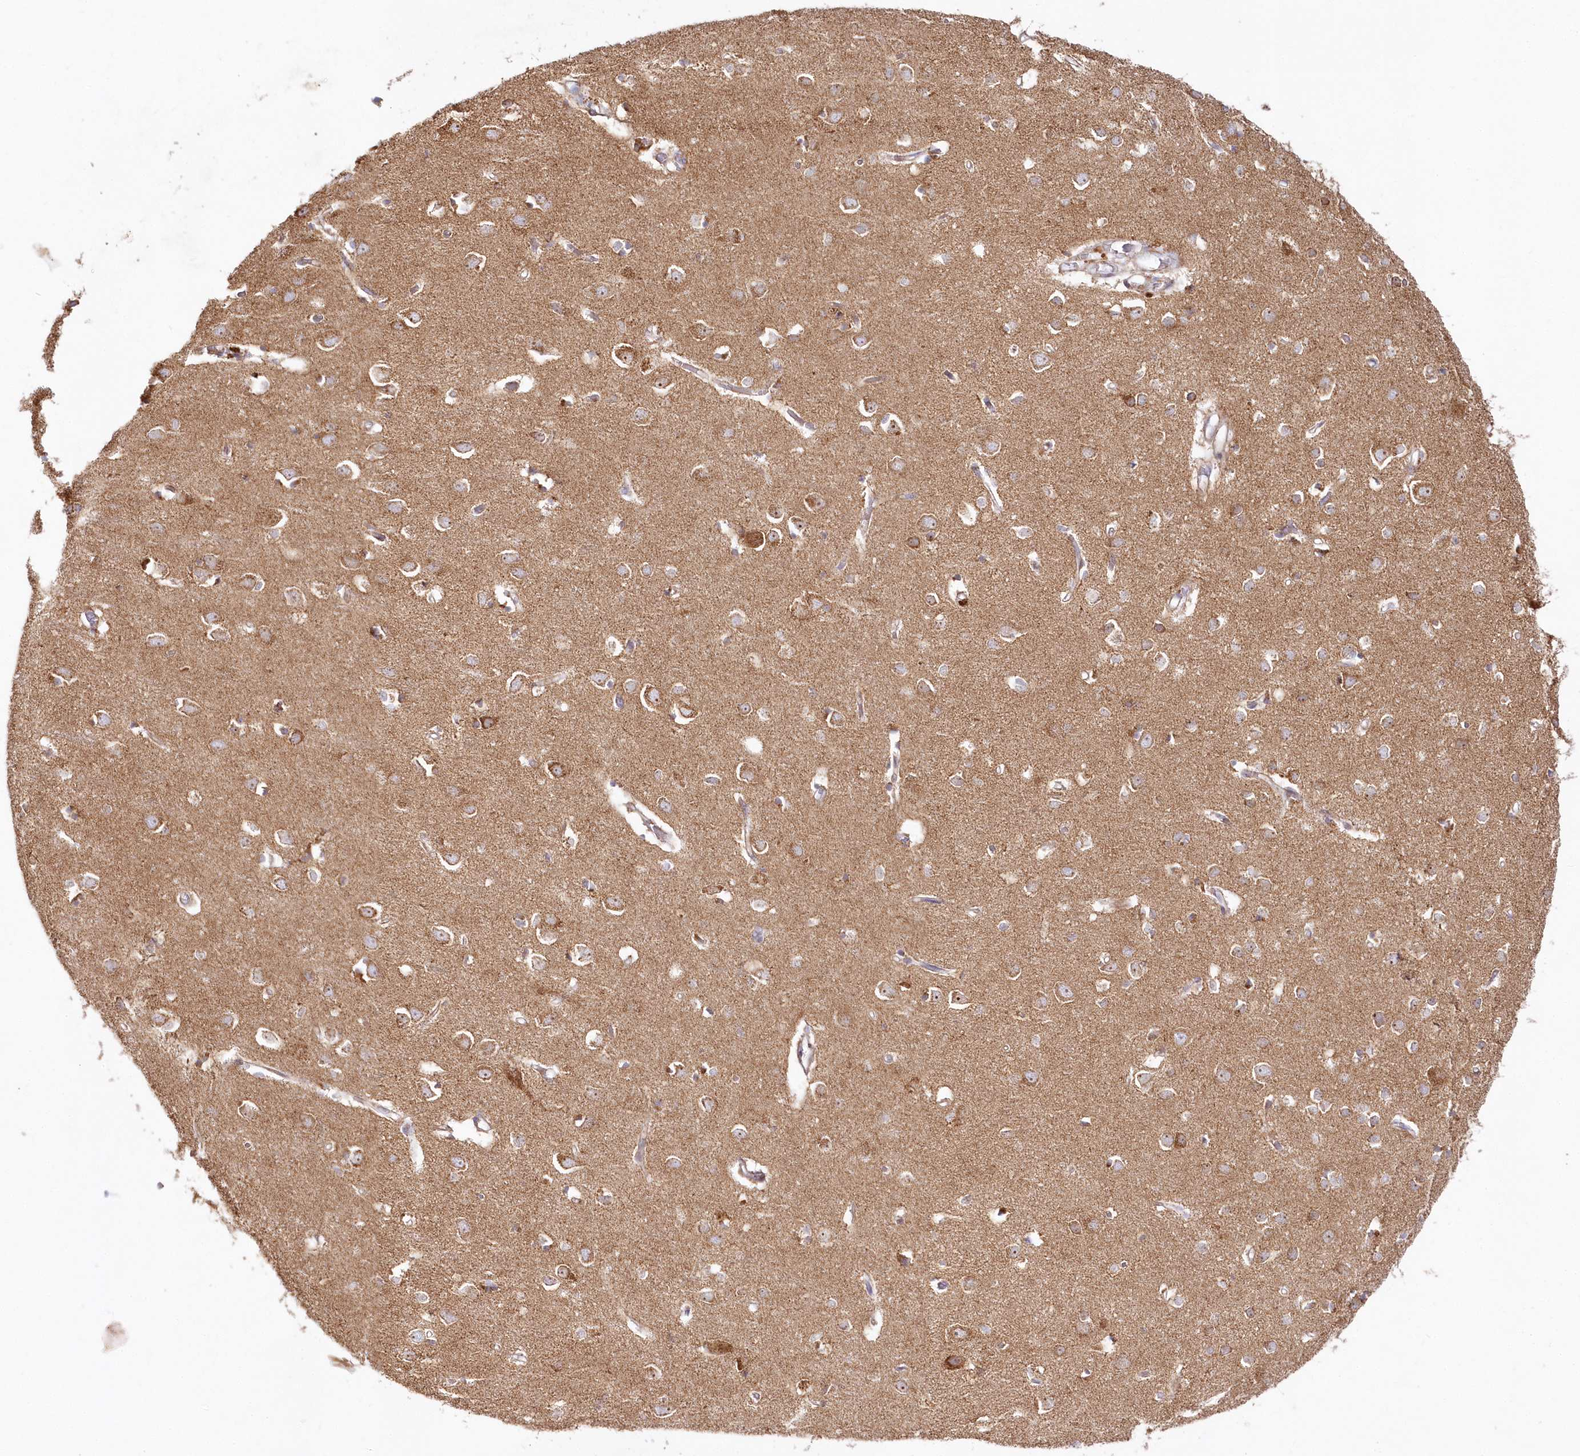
{"staining": {"intensity": "weak", "quantity": "<25%", "location": "cytoplasmic/membranous"}, "tissue": "cerebral cortex", "cell_type": "Endothelial cells", "image_type": "normal", "snomed": [{"axis": "morphology", "description": "Normal tissue, NOS"}, {"axis": "topography", "description": "Cerebral cortex"}], "caption": "DAB (3,3'-diaminobenzidine) immunohistochemical staining of unremarkable human cerebral cortex displays no significant positivity in endothelial cells.", "gene": "DNA2", "patient": {"sex": "female", "age": 64}}